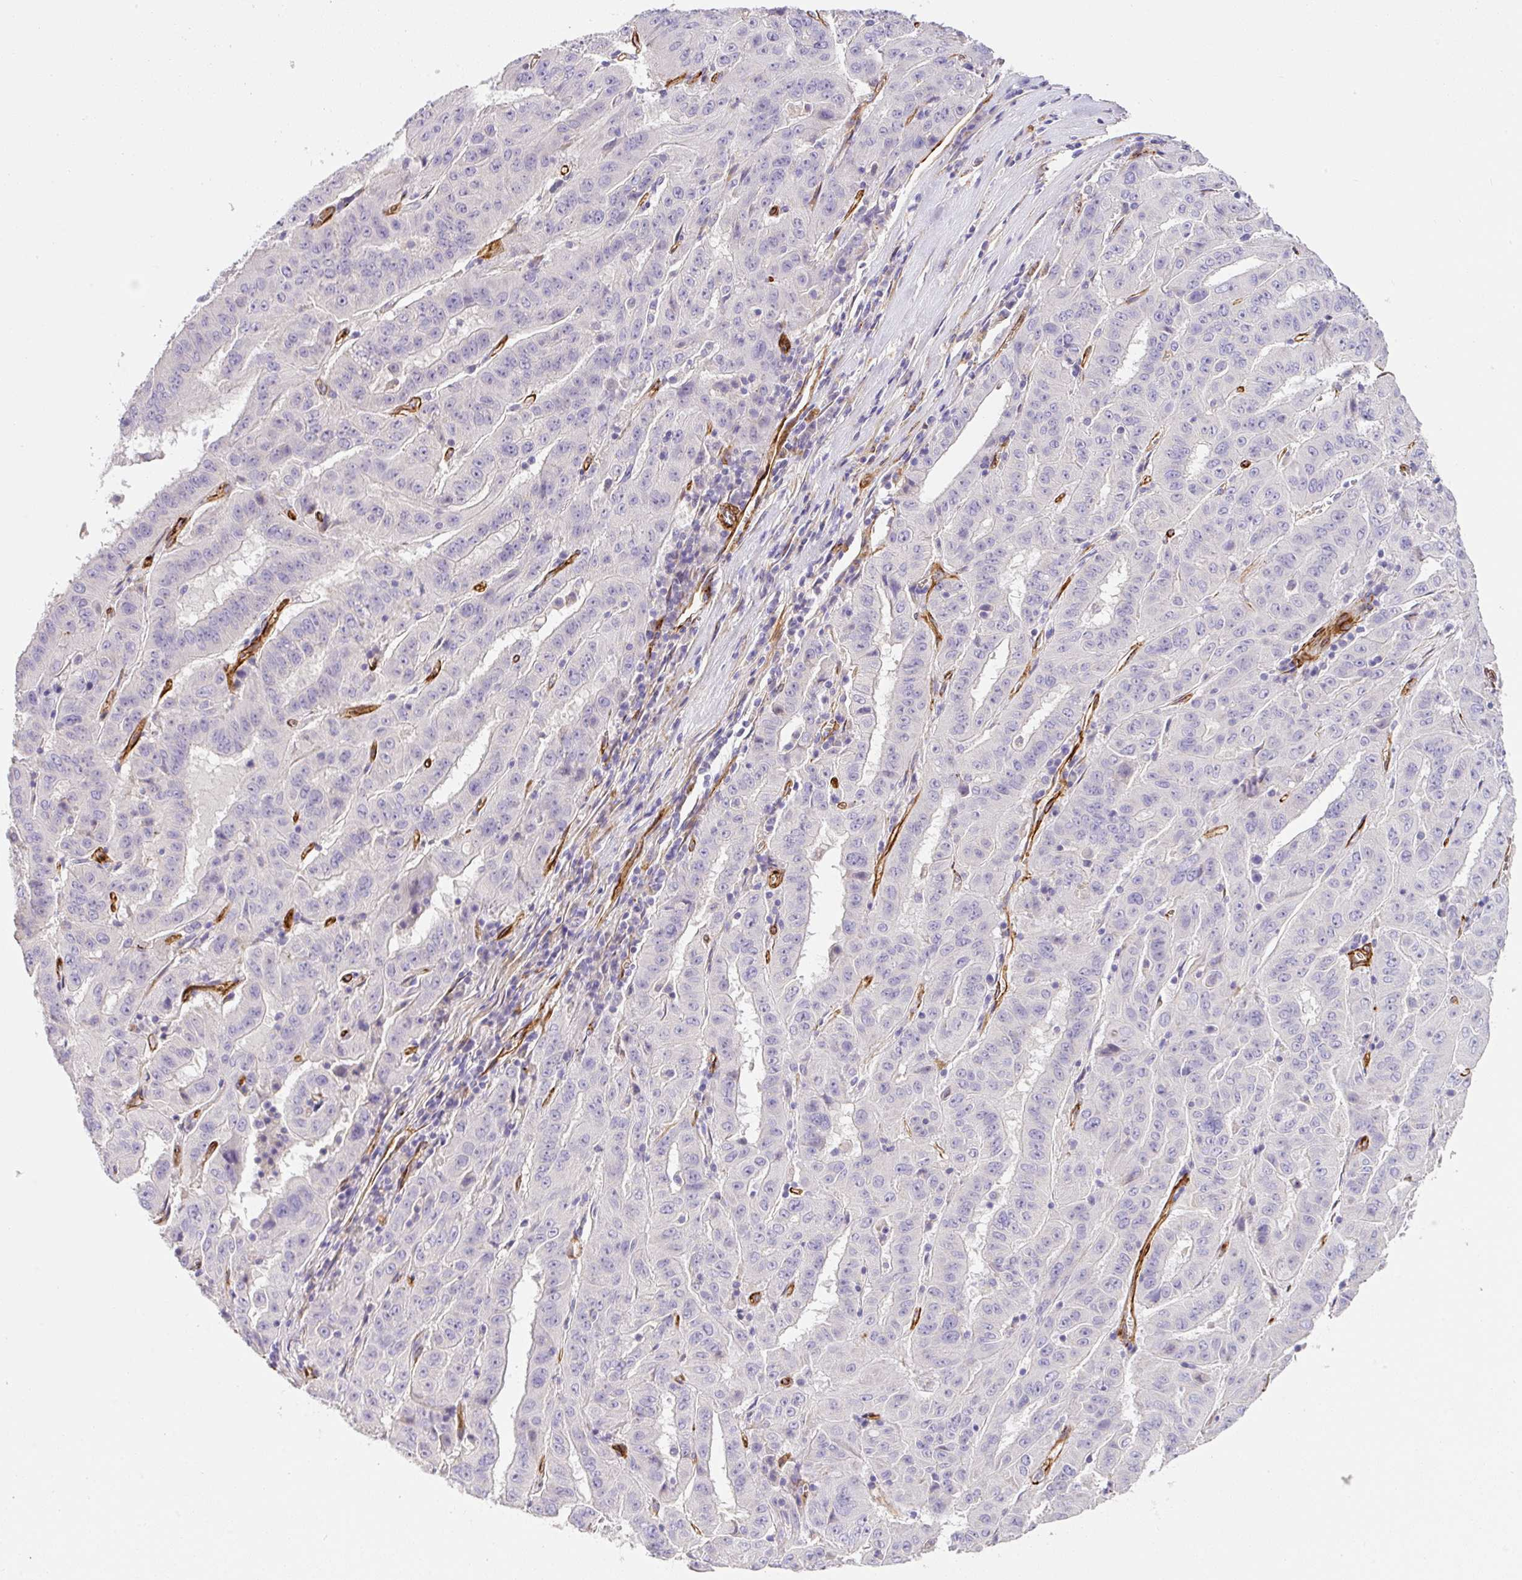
{"staining": {"intensity": "negative", "quantity": "none", "location": "none"}, "tissue": "pancreatic cancer", "cell_type": "Tumor cells", "image_type": "cancer", "snomed": [{"axis": "morphology", "description": "Adenocarcinoma, NOS"}, {"axis": "topography", "description": "Pancreas"}], "caption": "Immunohistochemistry (IHC) of human pancreatic cancer reveals no staining in tumor cells. (Brightfield microscopy of DAB (3,3'-diaminobenzidine) IHC at high magnification).", "gene": "SLC25A17", "patient": {"sex": "male", "age": 63}}